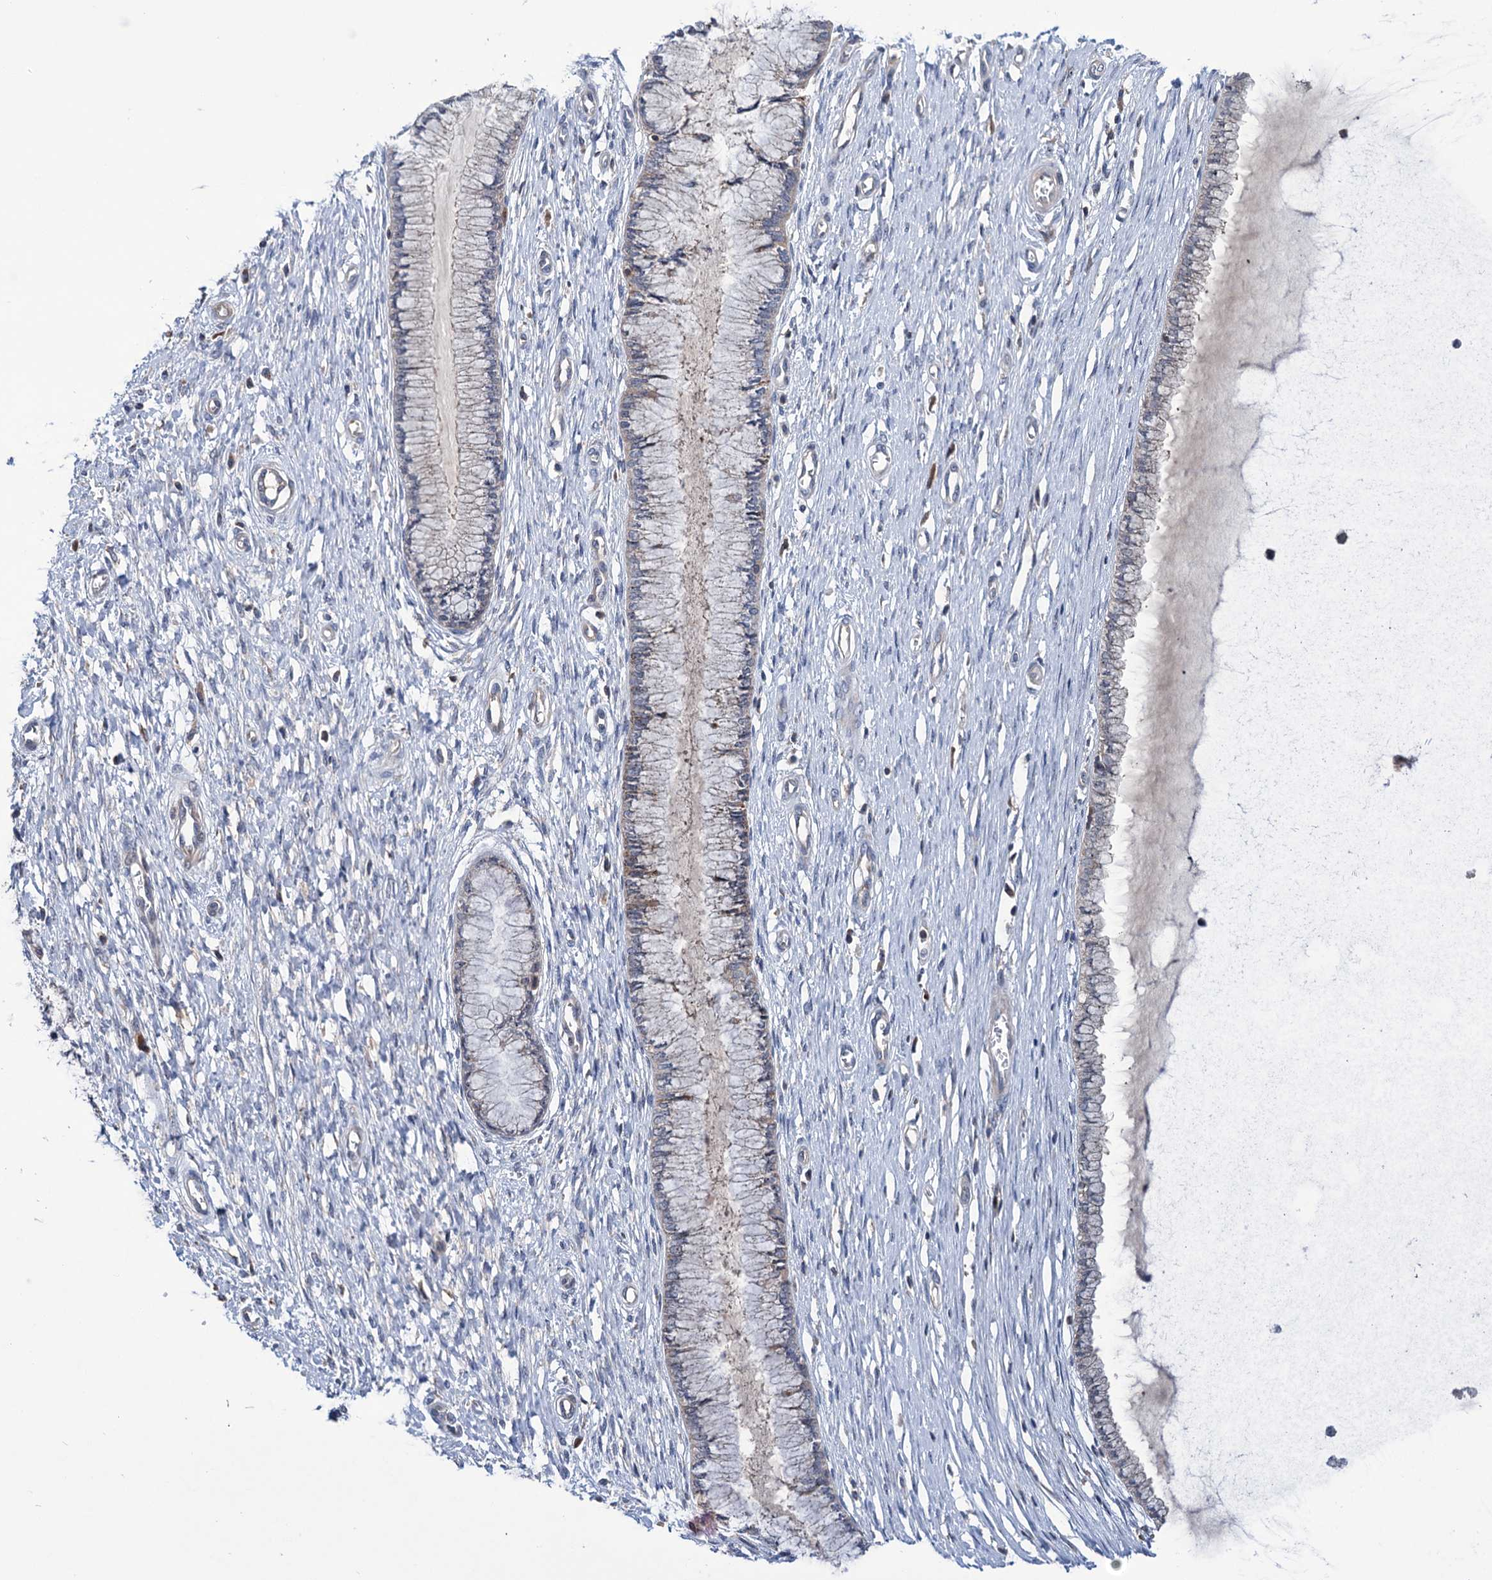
{"staining": {"intensity": "negative", "quantity": "none", "location": "none"}, "tissue": "cervix", "cell_type": "Glandular cells", "image_type": "normal", "snomed": [{"axis": "morphology", "description": "Normal tissue, NOS"}, {"axis": "topography", "description": "Cervix"}], "caption": "This is an IHC micrograph of unremarkable human cervix. There is no expression in glandular cells.", "gene": "HTR3B", "patient": {"sex": "female", "age": 55}}